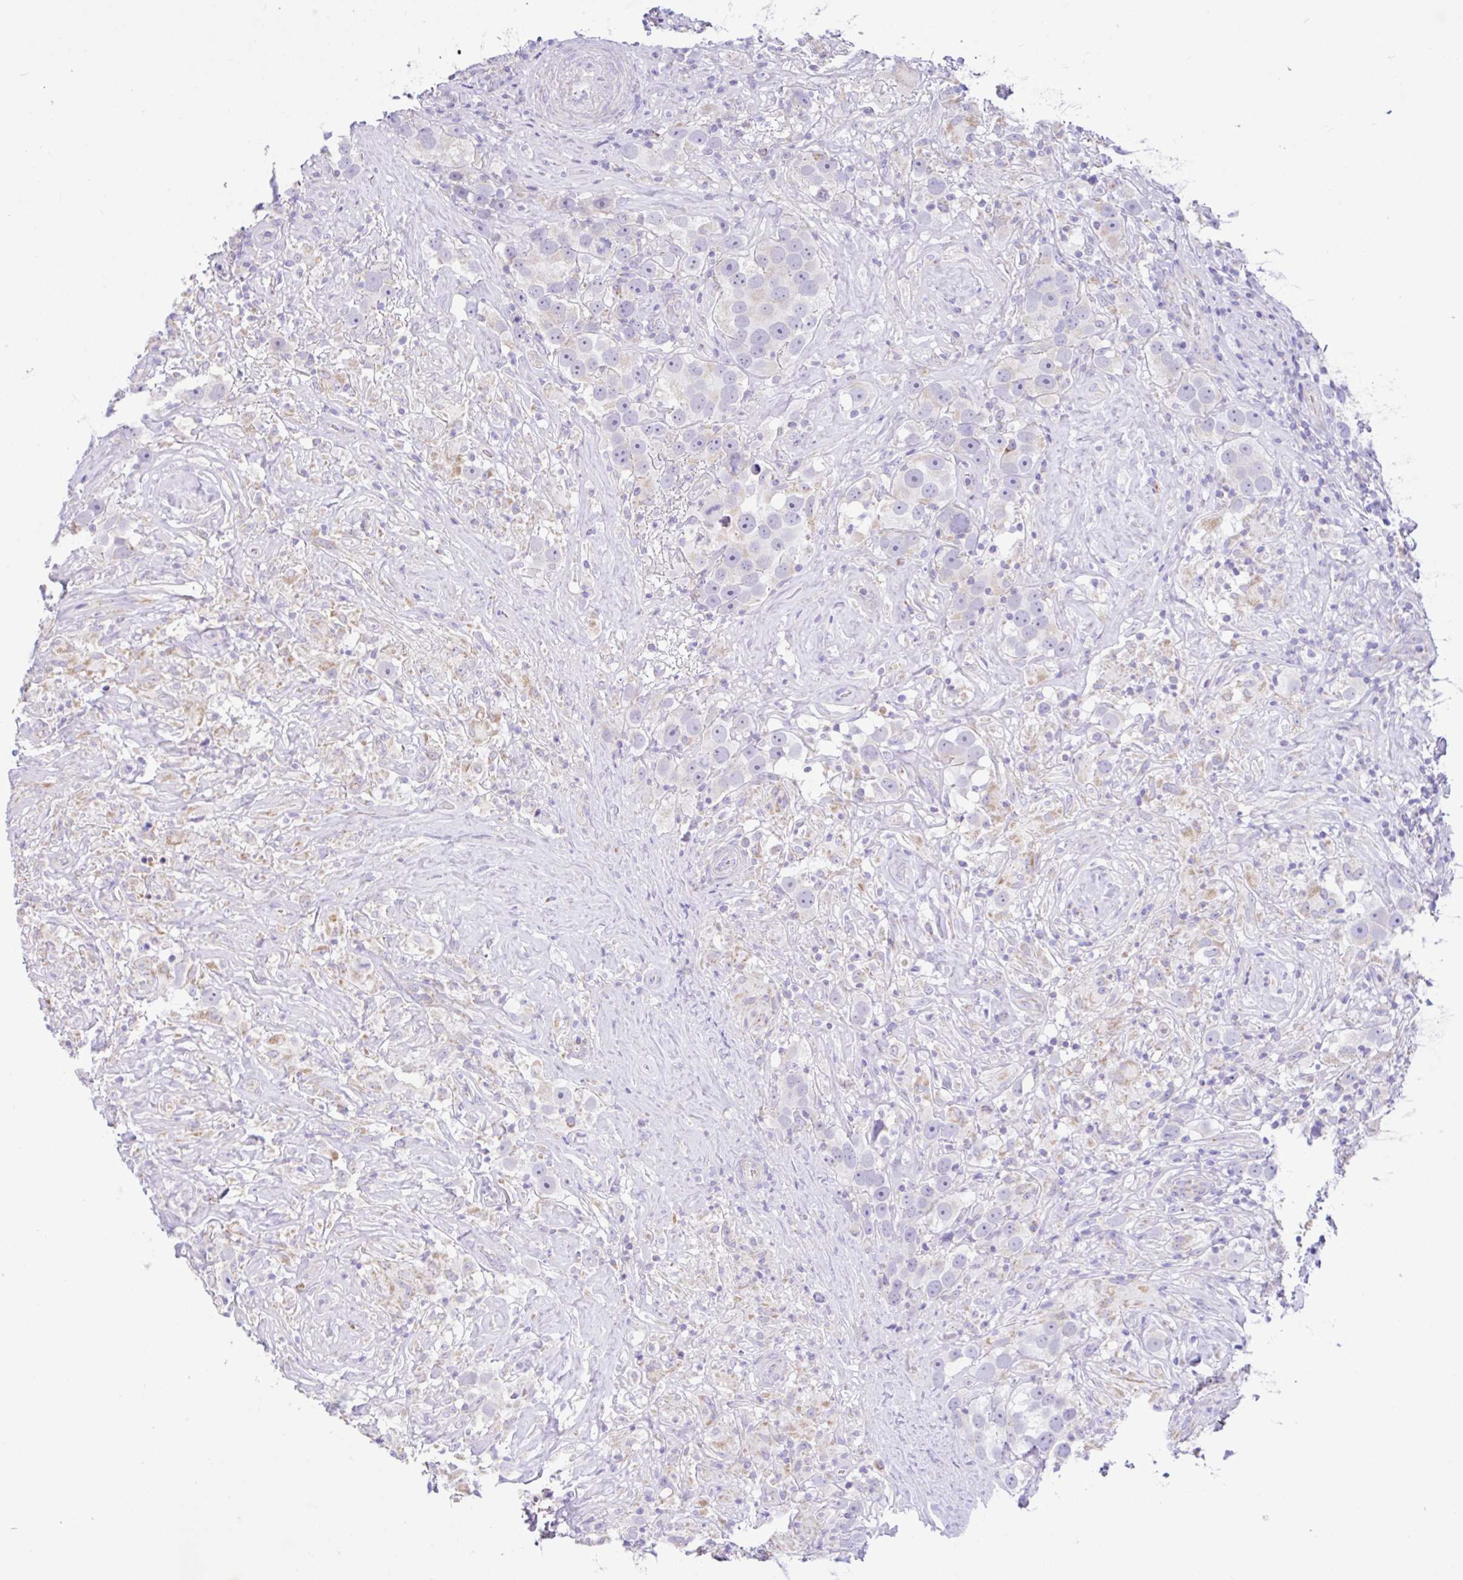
{"staining": {"intensity": "negative", "quantity": "none", "location": "none"}, "tissue": "testis cancer", "cell_type": "Tumor cells", "image_type": "cancer", "snomed": [{"axis": "morphology", "description": "Seminoma, NOS"}, {"axis": "topography", "description": "Testis"}], "caption": "This is a photomicrograph of IHC staining of testis cancer (seminoma), which shows no positivity in tumor cells.", "gene": "NDUFS2", "patient": {"sex": "male", "age": 49}}